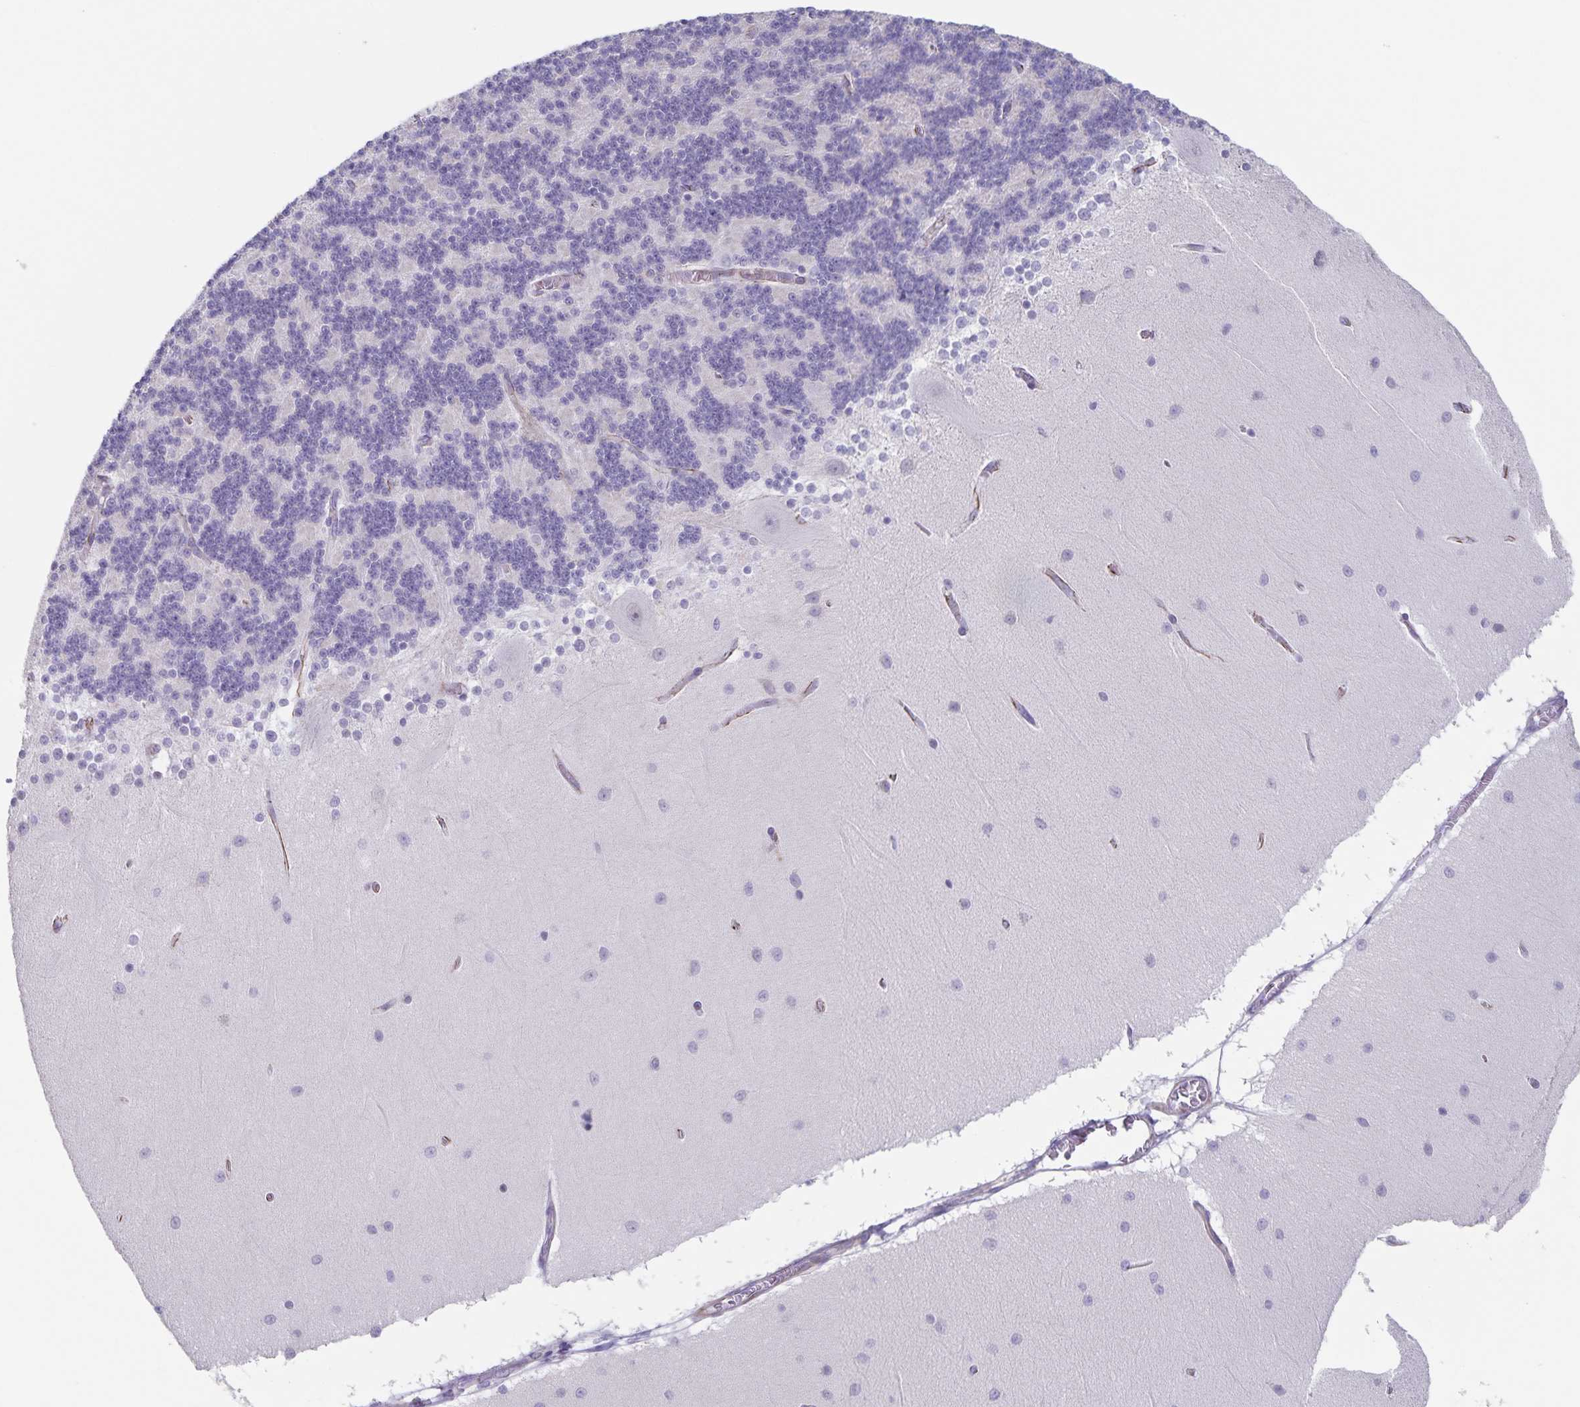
{"staining": {"intensity": "negative", "quantity": "none", "location": "none"}, "tissue": "cerebellum", "cell_type": "Cells in granular layer", "image_type": "normal", "snomed": [{"axis": "morphology", "description": "Normal tissue, NOS"}, {"axis": "topography", "description": "Cerebellum"}], "caption": "IHC photomicrograph of normal cerebellum: cerebellum stained with DAB (3,3'-diaminobenzidine) displays no significant protein staining in cells in granular layer.", "gene": "SYNM", "patient": {"sex": "female", "age": 54}}